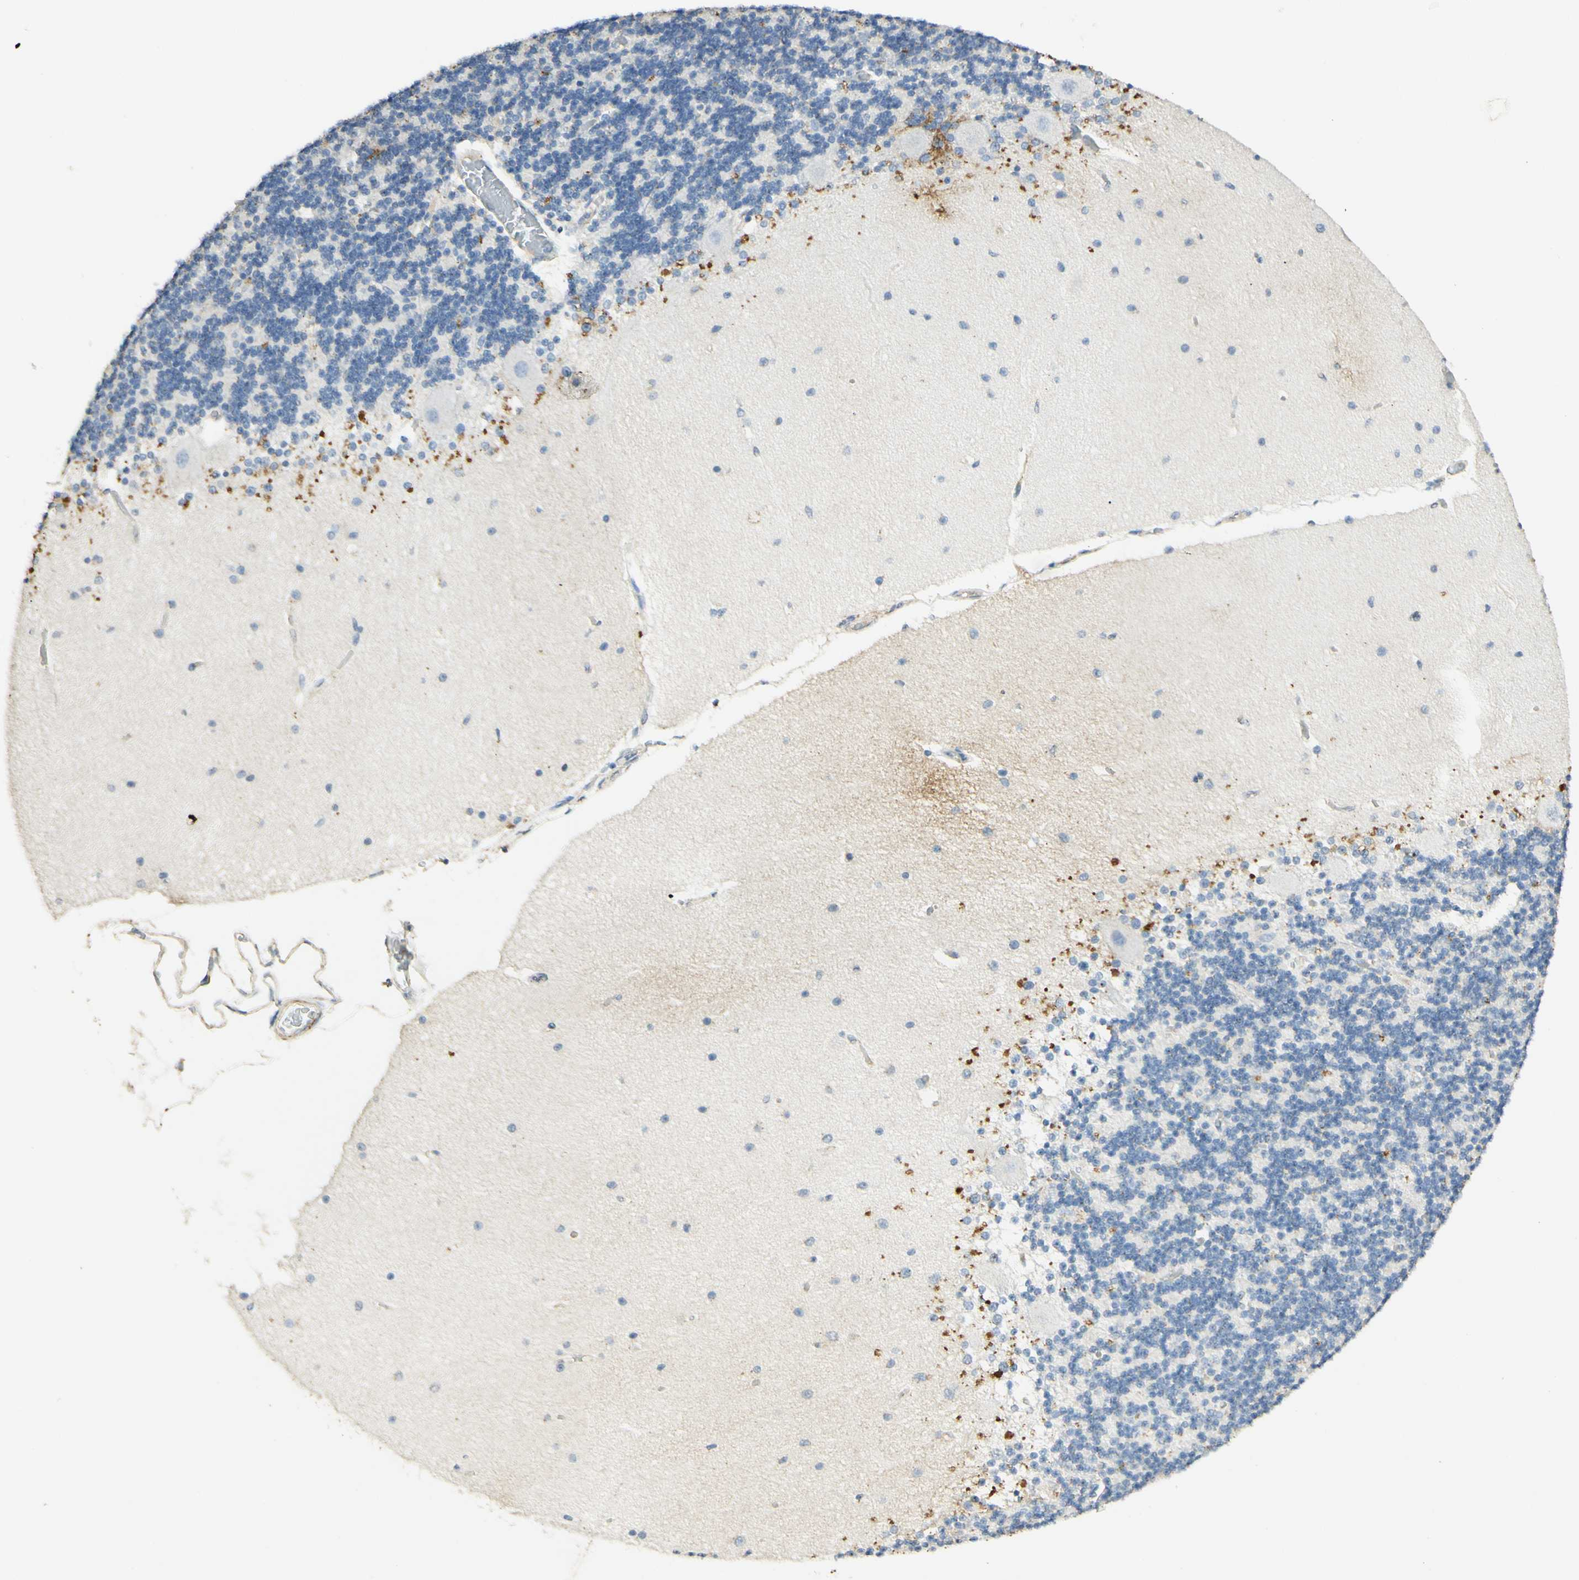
{"staining": {"intensity": "negative", "quantity": "none", "location": "none"}, "tissue": "cerebellum", "cell_type": "Cells in granular layer", "image_type": "normal", "snomed": [{"axis": "morphology", "description": "Normal tissue, NOS"}, {"axis": "topography", "description": "Cerebellum"}], "caption": "Cells in granular layer are negative for protein expression in benign human cerebellum. Nuclei are stained in blue.", "gene": "TNN", "patient": {"sex": "female", "age": 54}}